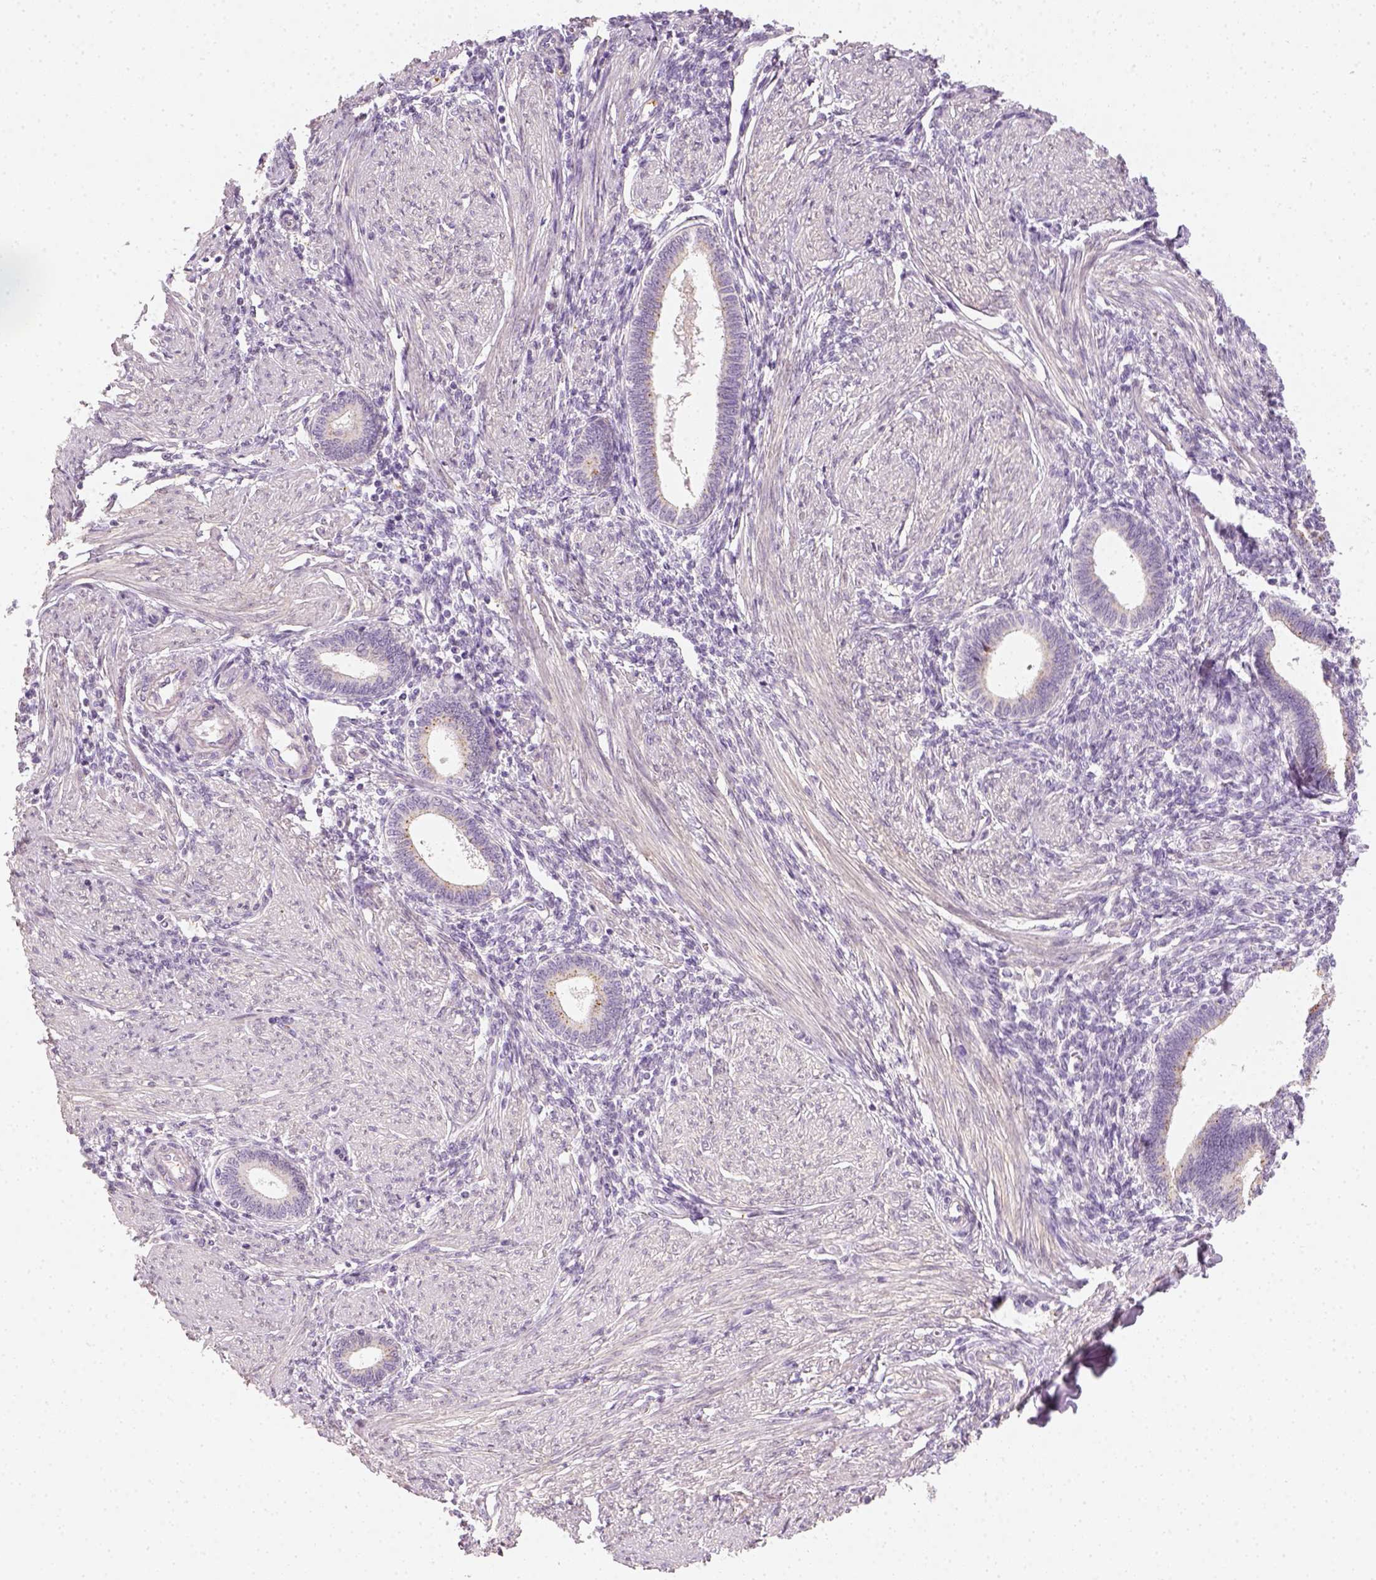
{"staining": {"intensity": "negative", "quantity": "none", "location": "none"}, "tissue": "endometrium", "cell_type": "Cells in endometrial stroma", "image_type": "normal", "snomed": [{"axis": "morphology", "description": "Normal tissue, NOS"}, {"axis": "topography", "description": "Endometrium"}], "caption": "The immunohistochemistry (IHC) photomicrograph has no significant expression in cells in endometrial stroma of endometrium.", "gene": "FAM163B", "patient": {"sex": "female", "age": 42}}